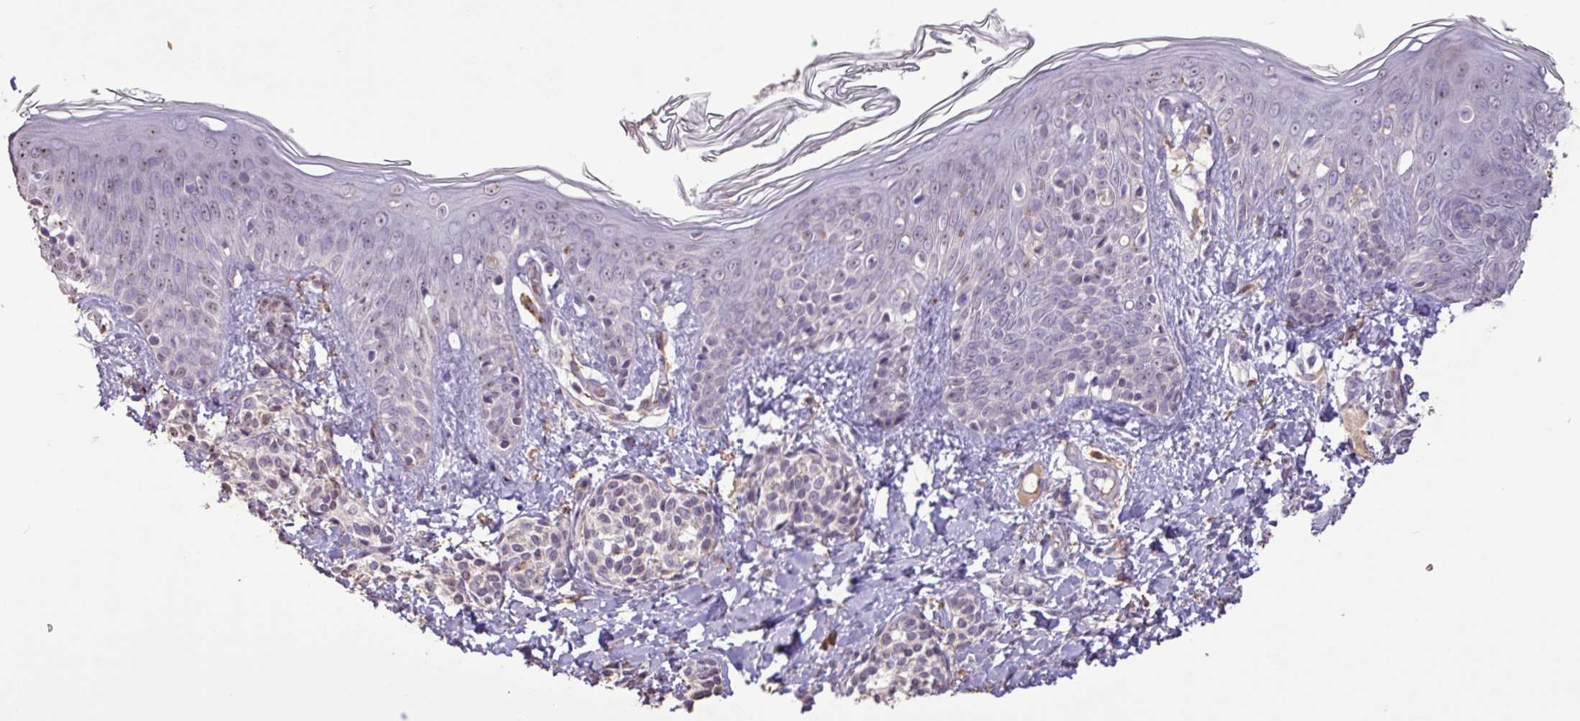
{"staining": {"intensity": "weak", "quantity": ">75%", "location": "nuclear"}, "tissue": "skin", "cell_type": "Fibroblasts", "image_type": "normal", "snomed": [{"axis": "morphology", "description": "Normal tissue, NOS"}, {"axis": "topography", "description": "Skin"}], "caption": "IHC photomicrograph of normal skin: human skin stained using IHC shows low levels of weak protein expression localized specifically in the nuclear of fibroblasts, appearing as a nuclear brown color.", "gene": "L3MBTL3", "patient": {"sex": "male", "age": 16}}